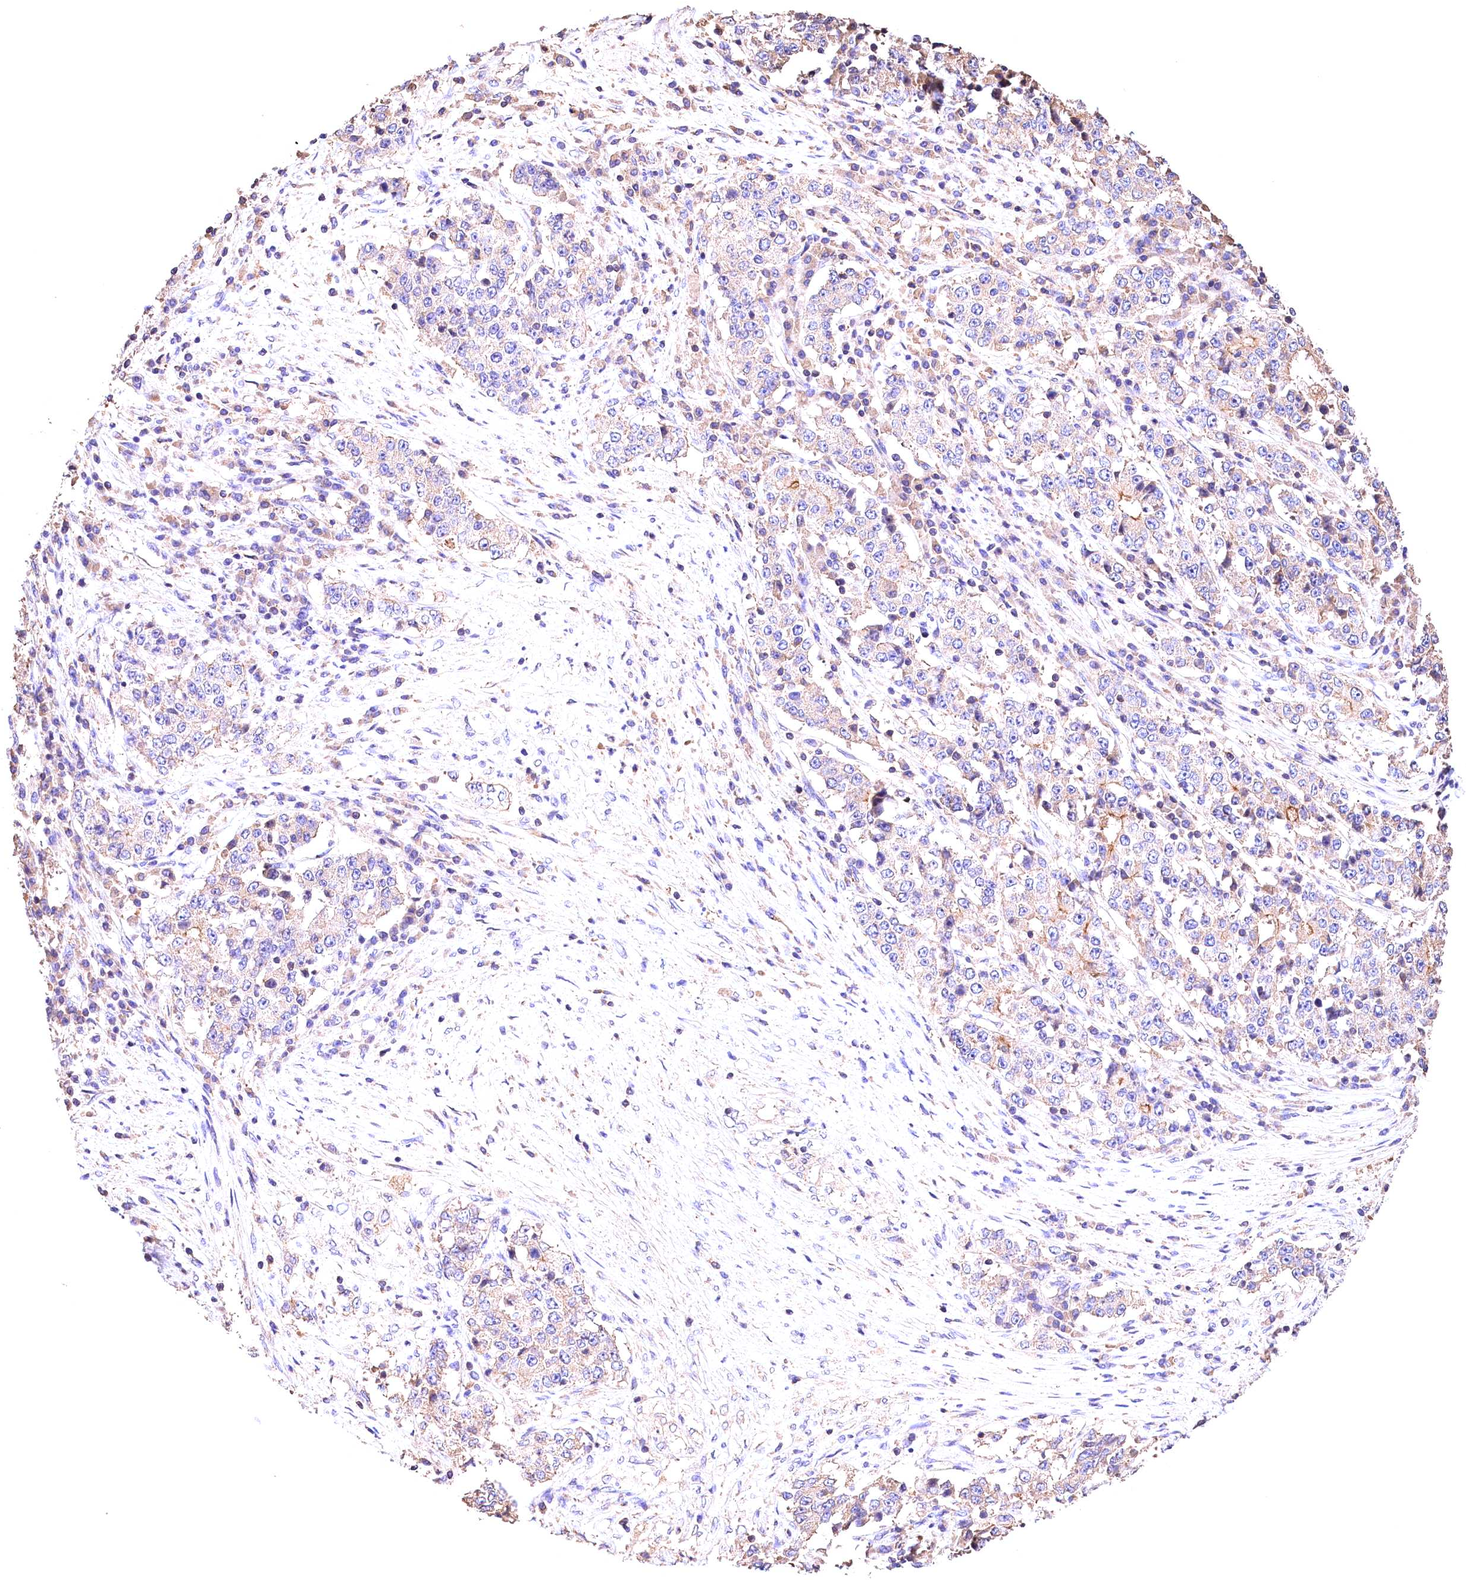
{"staining": {"intensity": "weak", "quantity": "<25%", "location": "cytoplasmic/membranous"}, "tissue": "stomach cancer", "cell_type": "Tumor cells", "image_type": "cancer", "snomed": [{"axis": "morphology", "description": "Adenocarcinoma, NOS"}, {"axis": "topography", "description": "Stomach"}], "caption": "DAB (3,3'-diaminobenzidine) immunohistochemical staining of human stomach cancer (adenocarcinoma) displays no significant expression in tumor cells.", "gene": "OAS3", "patient": {"sex": "male", "age": 59}}